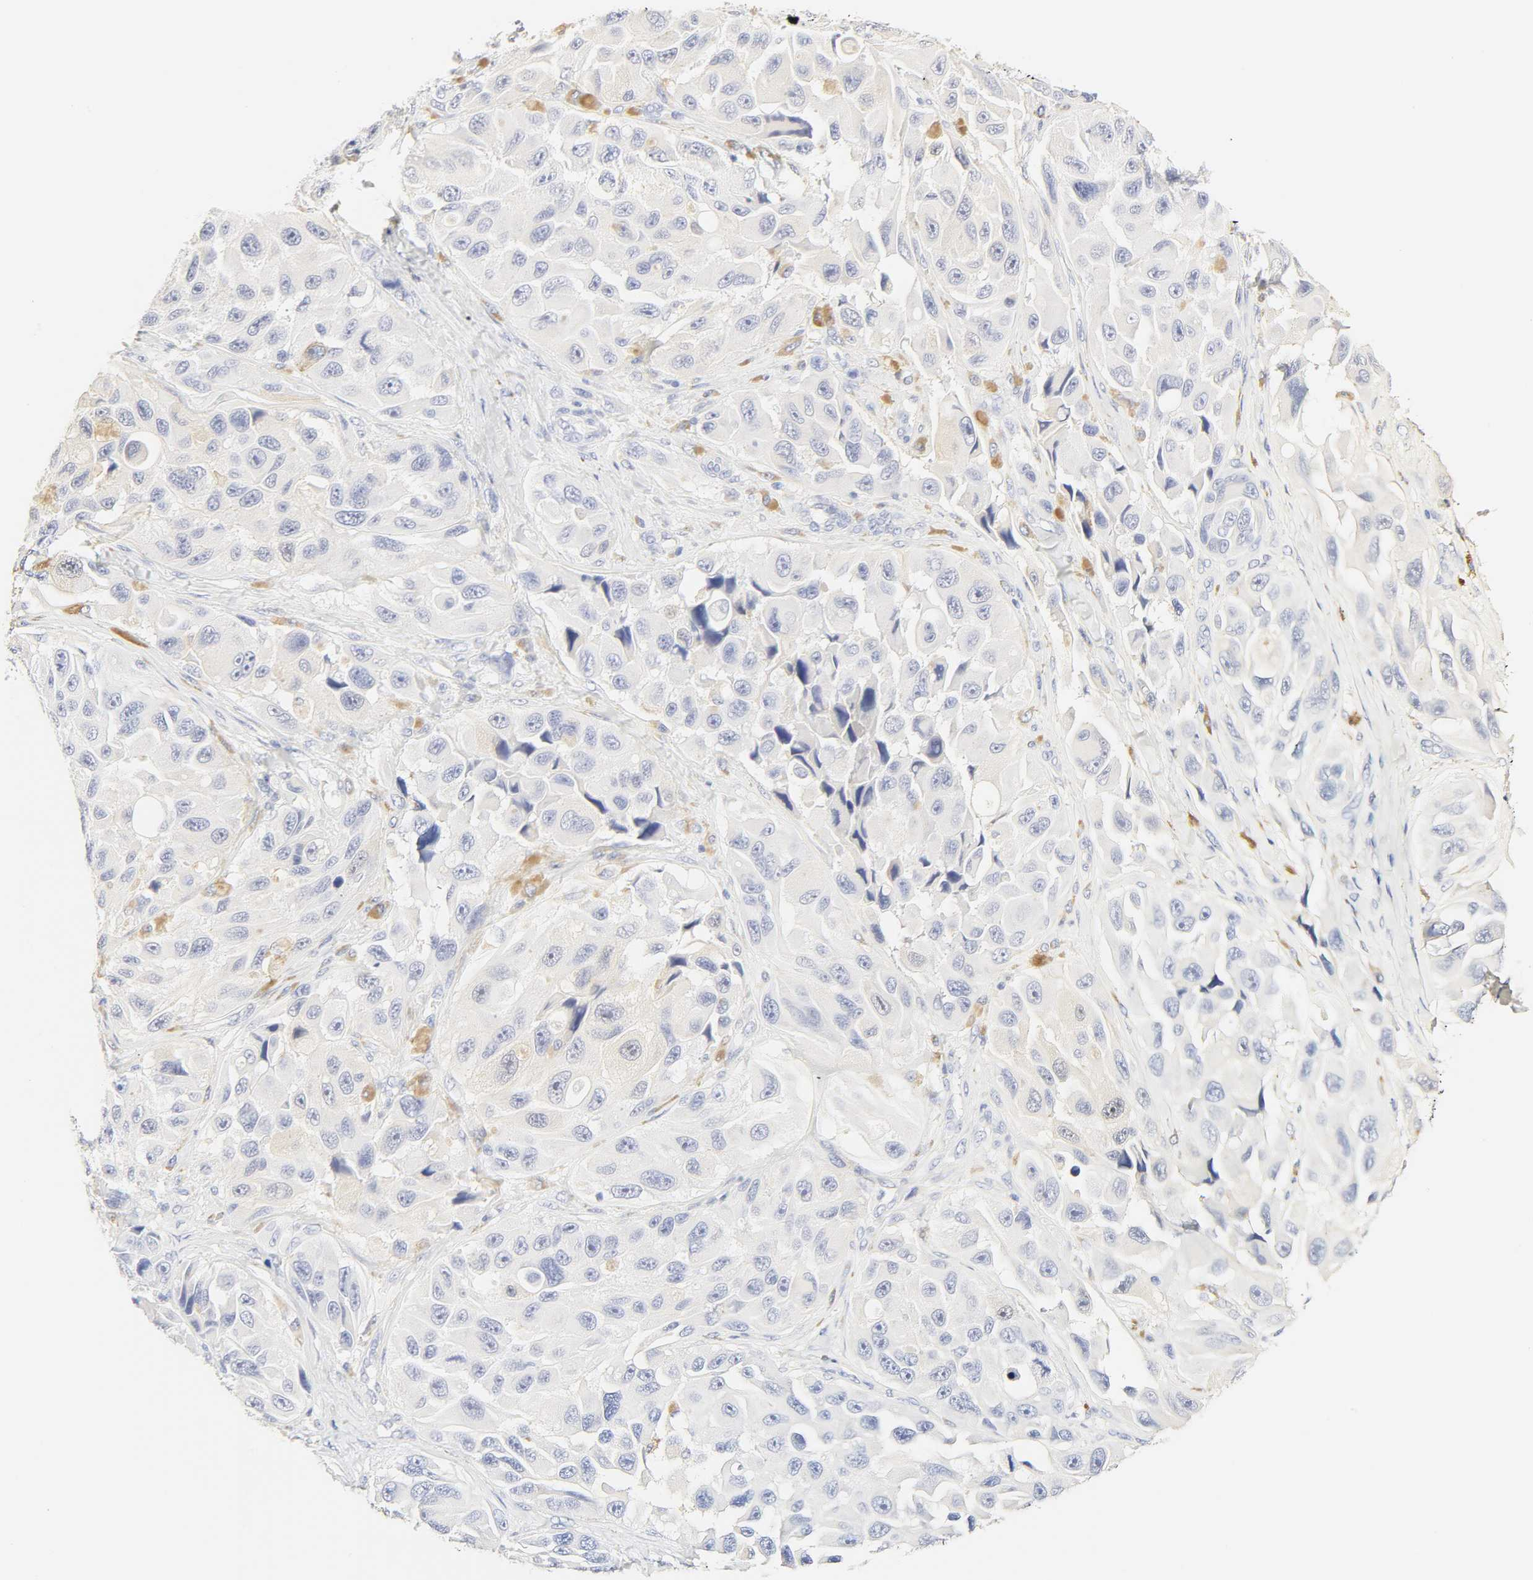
{"staining": {"intensity": "negative", "quantity": "none", "location": "none"}, "tissue": "melanoma", "cell_type": "Tumor cells", "image_type": "cancer", "snomed": [{"axis": "morphology", "description": "Malignant melanoma, NOS"}, {"axis": "topography", "description": "Skin"}], "caption": "Immunohistochemistry (IHC) of malignant melanoma shows no expression in tumor cells.", "gene": "SLCO1B3", "patient": {"sex": "female", "age": 73}}